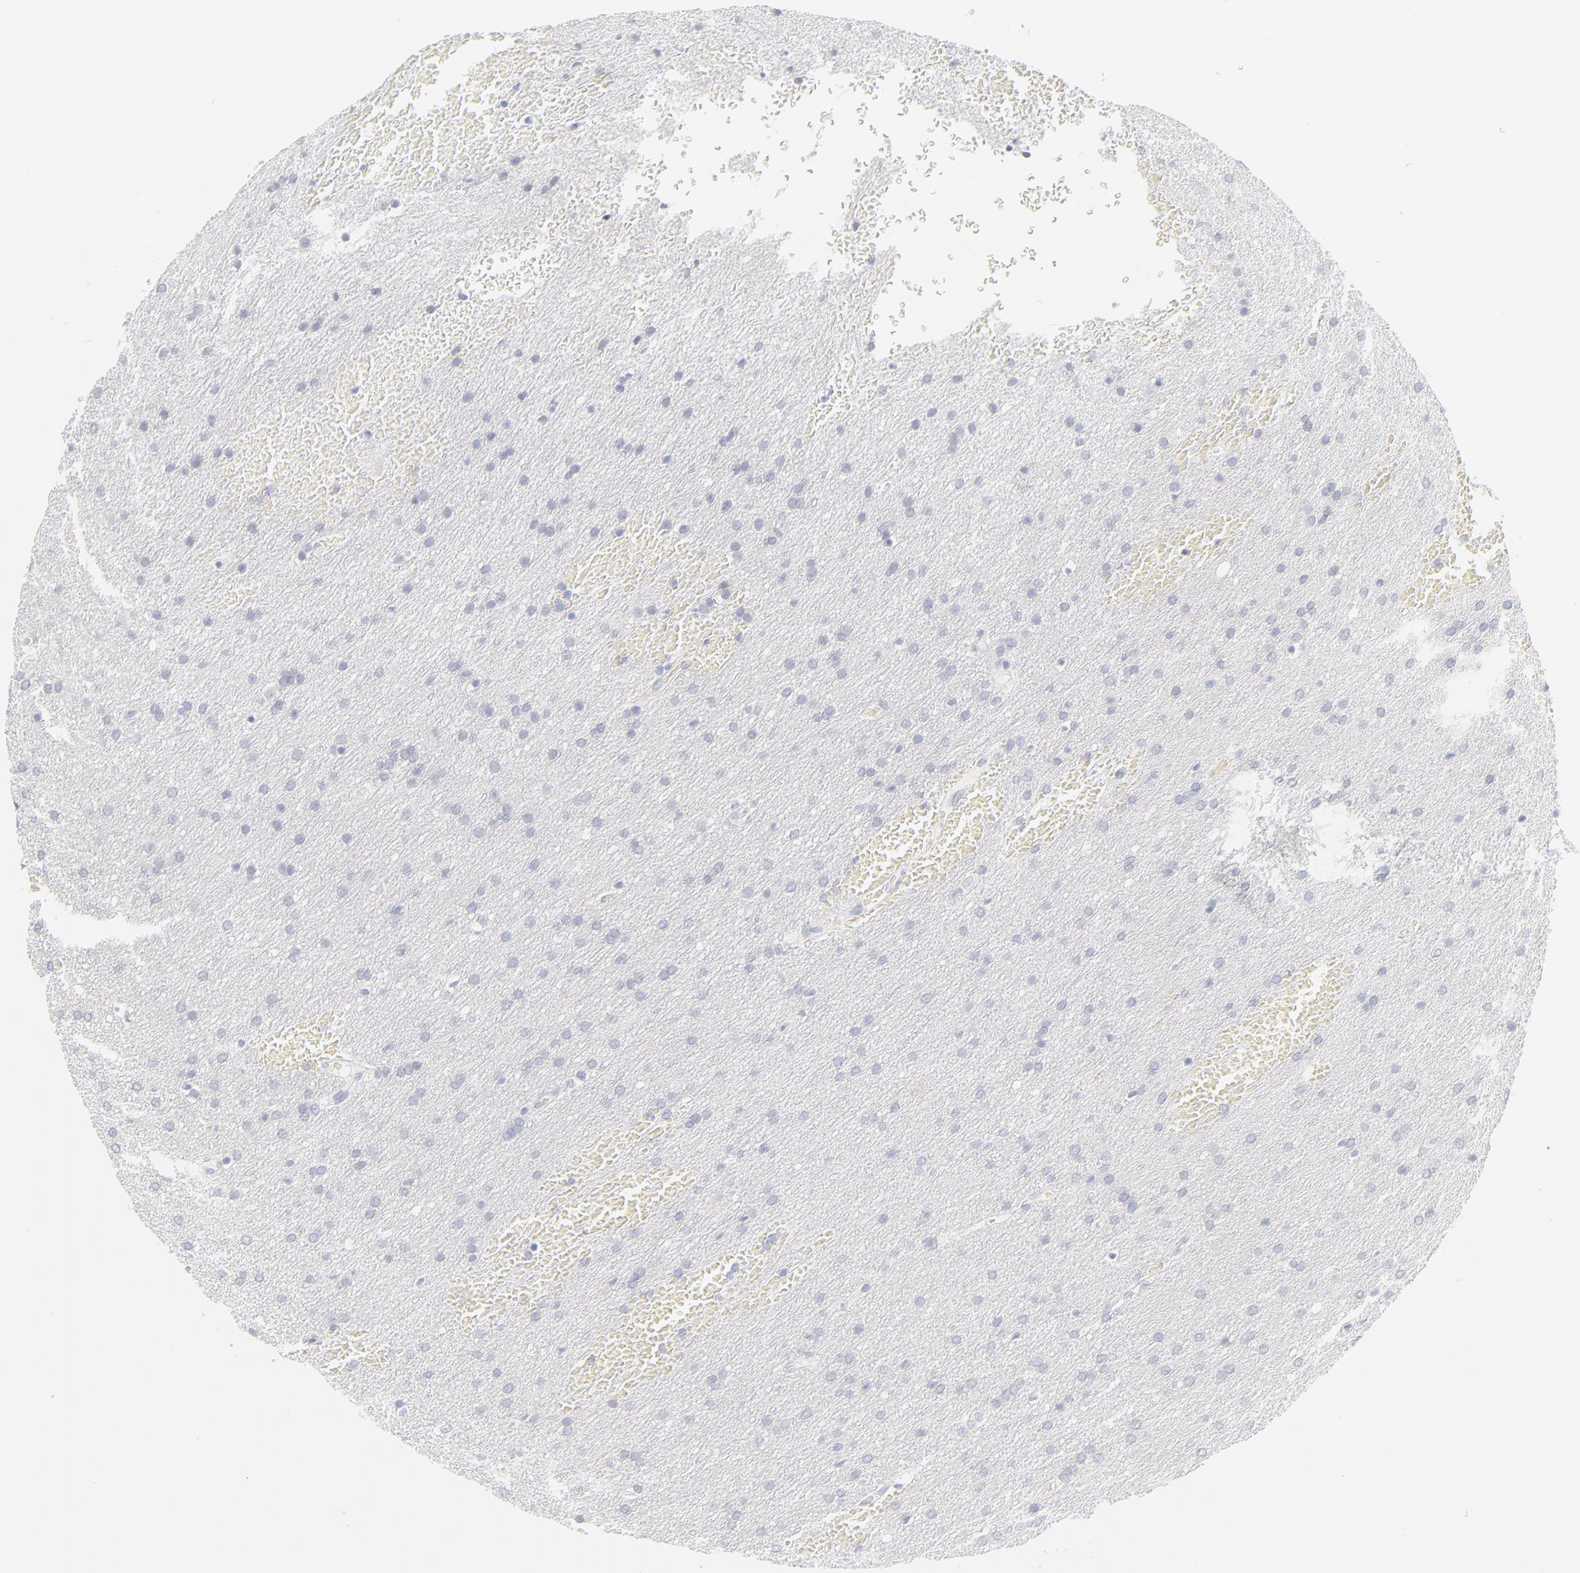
{"staining": {"intensity": "negative", "quantity": "none", "location": "none"}, "tissue": "glioma", "cell_type": "Tumor cells", "image_type": "cancer", "snomed": [{"axis": "morphology", "description": "Glioma, malignant, Low grade"}, {"axis": "topography", "description": "Brain"}], "caption": "Immunohistochemistry histopathology image of neoplastic tissue: human low-grade glioma (malignant) stained with DAB demonstrates no significant protein expression in tumor cells.", "gene": "NPNT", "patient": {"sex": "female", "age": 32}}